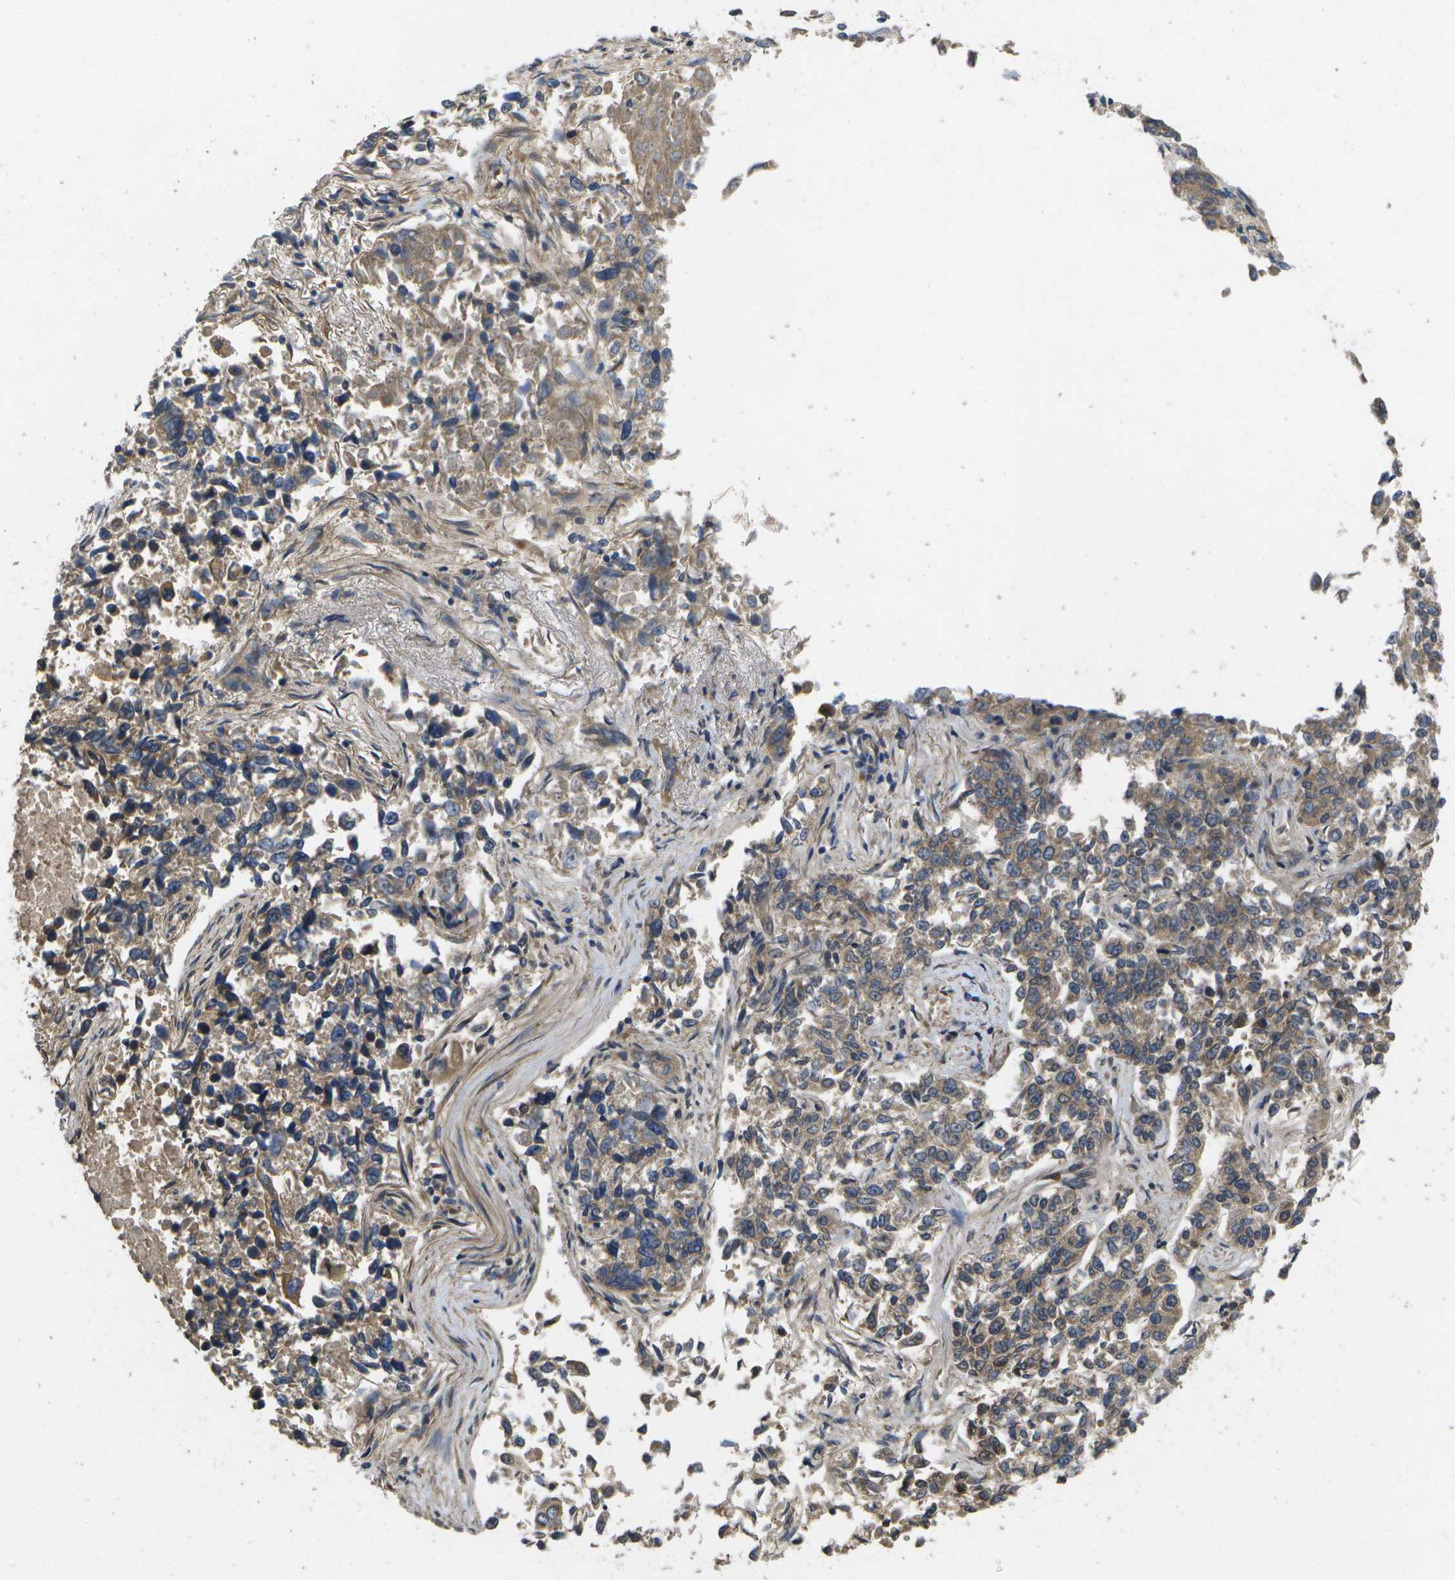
{"staining": {"intensity": "weak", "quantity": ">75%", "location": "cytoplasmic/membranous"}, "tissue": "lung cancer", "cell_type": "Tumor cells", "image_type": "cancer", "snomed": [{"axis": "morphology", "description": "Adenocarcinoma, NOS"}, {"axis": "topography", "description": "Lung"}], "caption": "A low amount of weak cytoplasmic/membranous expression is appreciated in about >75% of tumor cells in adenocarcinoma (lung) tissue.", "gene": "ALAS1", "patient": {"sex": "male", "age": 84}}